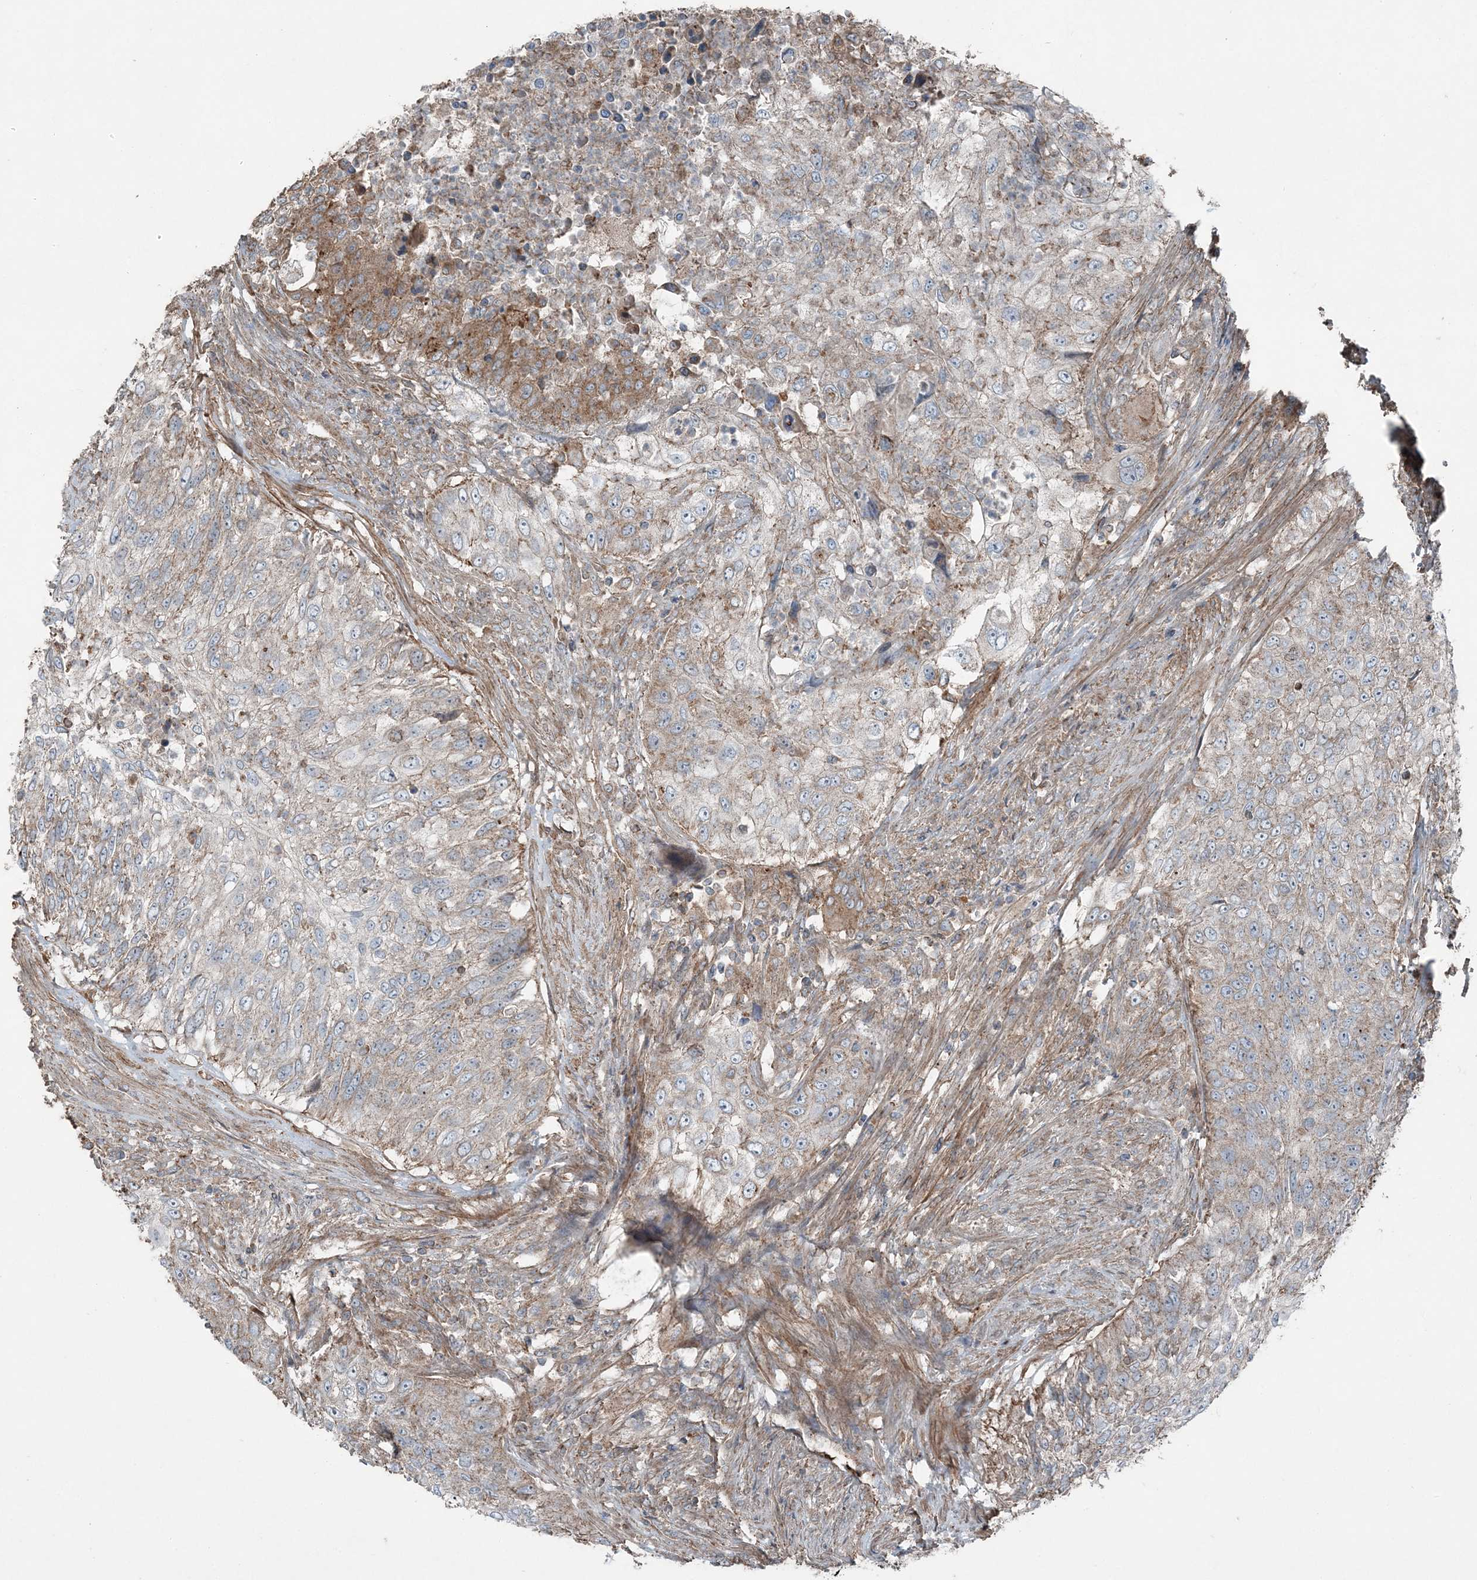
{"staining": {"intensity": "weak", "quantity": "25%-75%", "location": "cytoplasmic/membranous"}, "tissue": "urothelial cancer", "cell_type": "Tumor cells", "image_type": "cancer", "snomed": [{"axis": "morphology", "description": "Urothelial carcinoma, High grade"}, {"axis": "topography", "description": "Urinary bladder"}], "caption": "This histopathology image demonstrates IHC staining of urothelial cancer, with low weak cytoplasmic/membranous positivity in about 25%-75% of tumor cells.", "gene": "KY", "patient": {"sex": "female", "age": 60}}